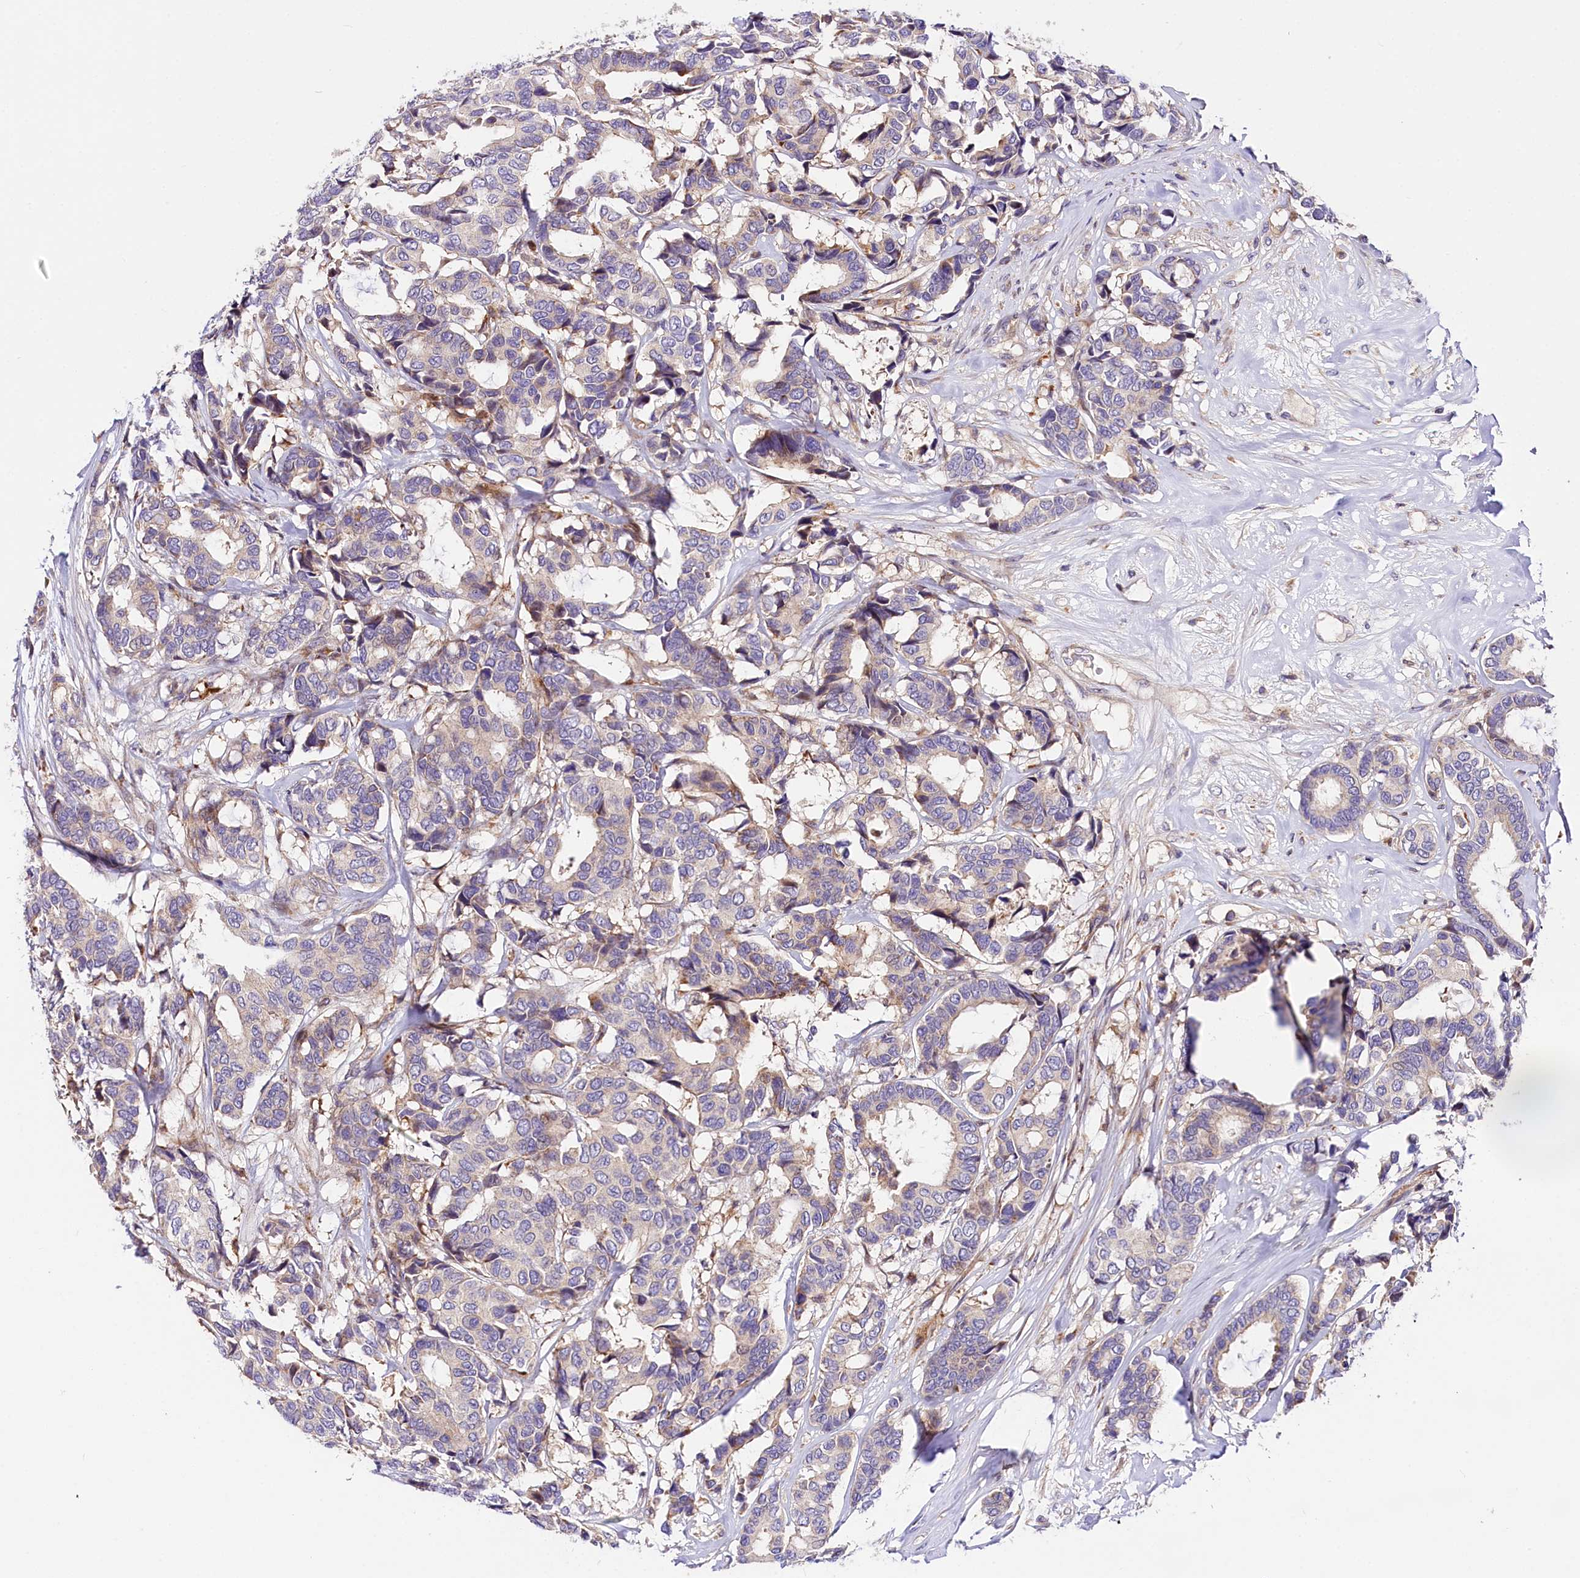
{"staining": {"intensity": "negative", "quantity": "none", "location": "none"}, "tissue": "breast cancer", "cell_type": "Tumor cells", "image_type": "cancer", "snomed": [{"axis": "morphology", "description": "Duct carcinoma"}, {"axis": "topography", "description": "Breast"}], "caption": "High power microscopy image of an immunohistochemistry image of infiltrating ductal carcinoma (breast), revealing no significant positivity in tumor cells. (DAB (3,3'-diaminobenzidine) IHC visualized using brightfield microscopy, high magnification).", "gene": "ARMC6", "patient": {"sex": "female", "age": 87}}